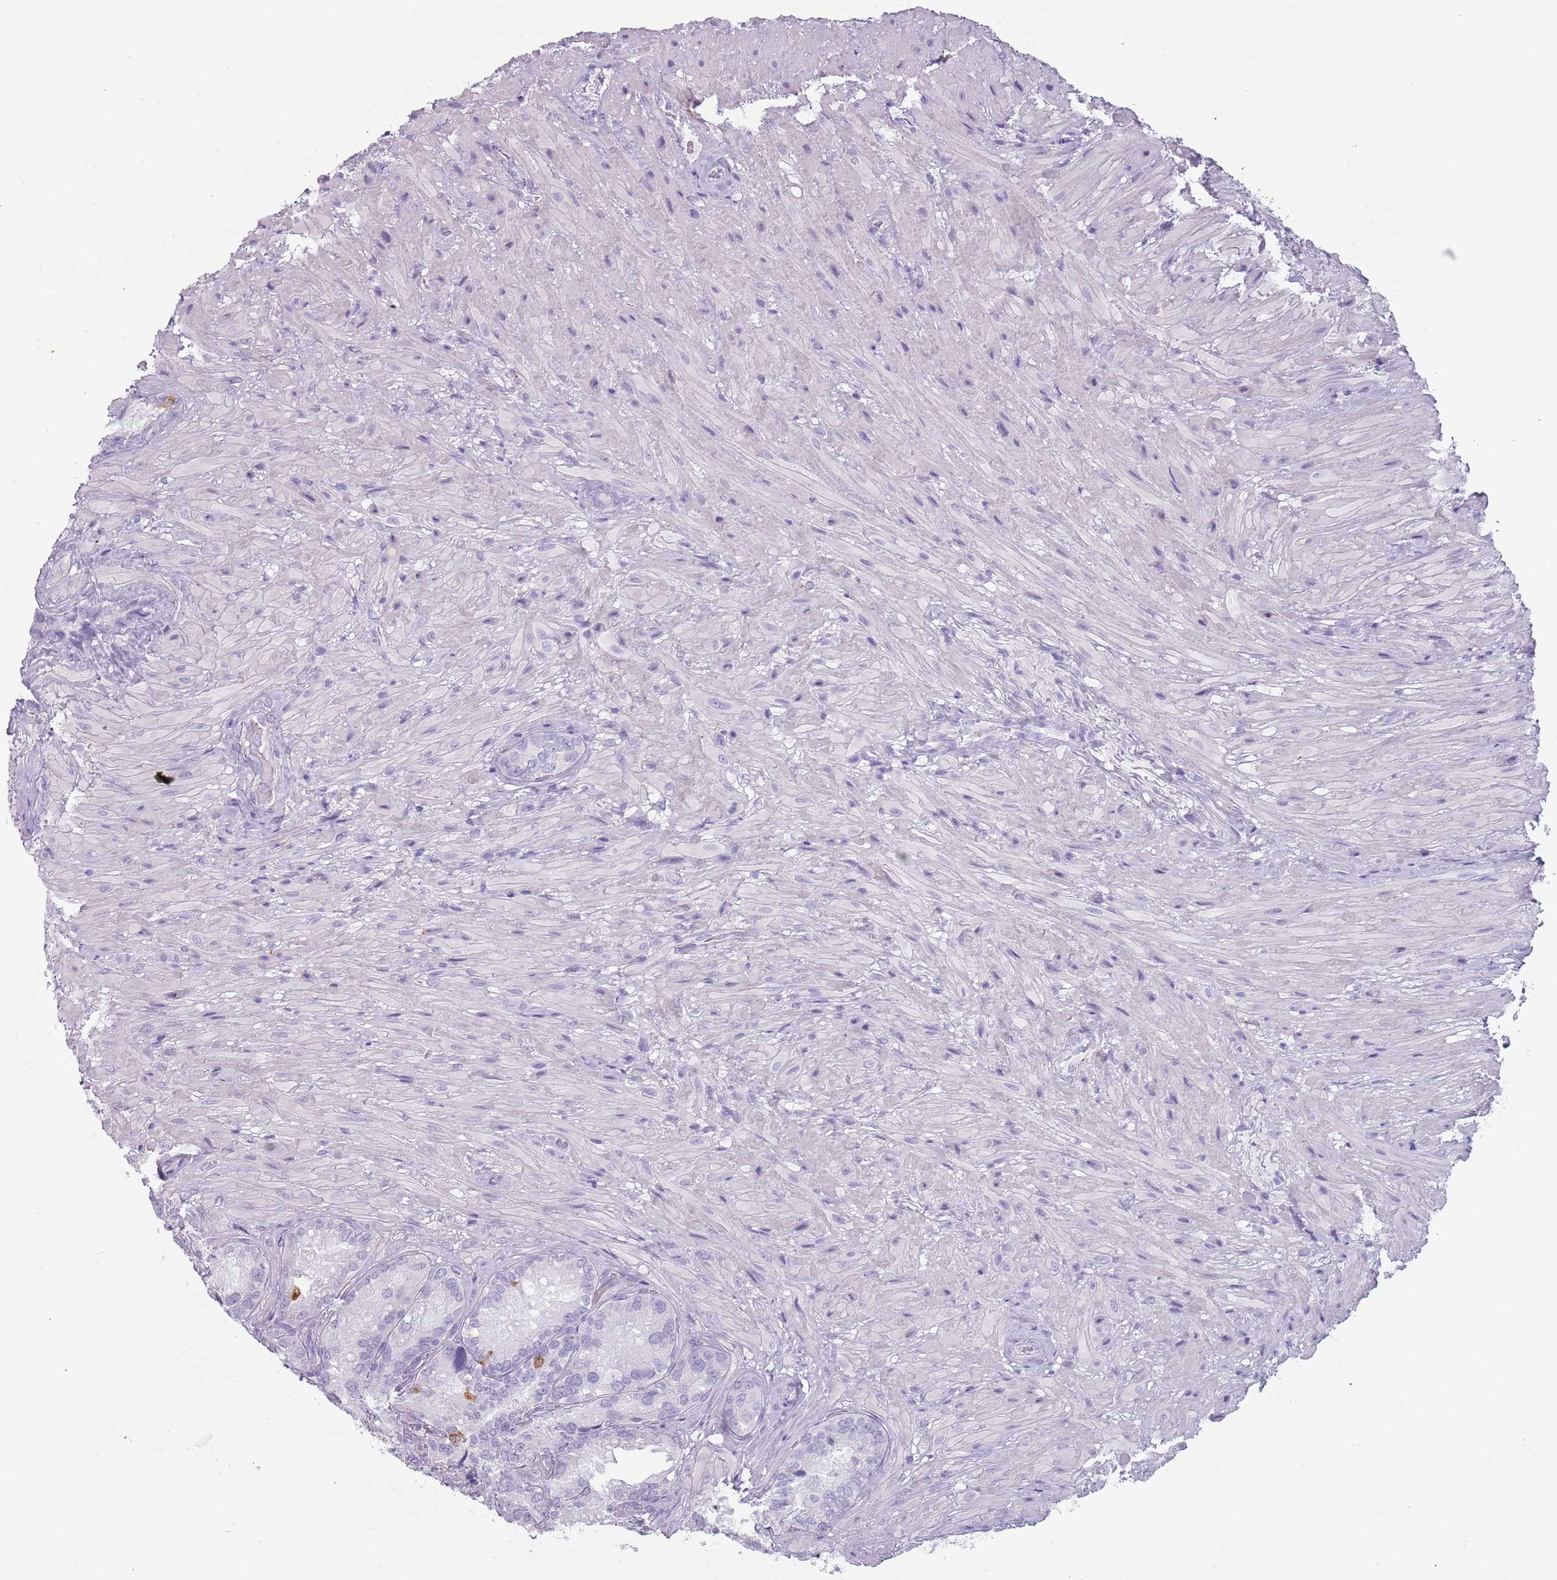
{"staining": {"intensity": "negative", "quantity": "none", "location": "none"}, "tissue": "seminal vesicle", "cell_type": "Glandular cells", "image_type": "normal", "snomed": [{"axis": "morphology", "description": "Normal tissue, NOS"}, {"axis": "topography", "description": "Seminal veicle"}], "caption": "Glandular cells show no significant positivity in benign seminal vesicle.", "gene": "COLEC12", "patient": {"sex": "male", "age": 62}}